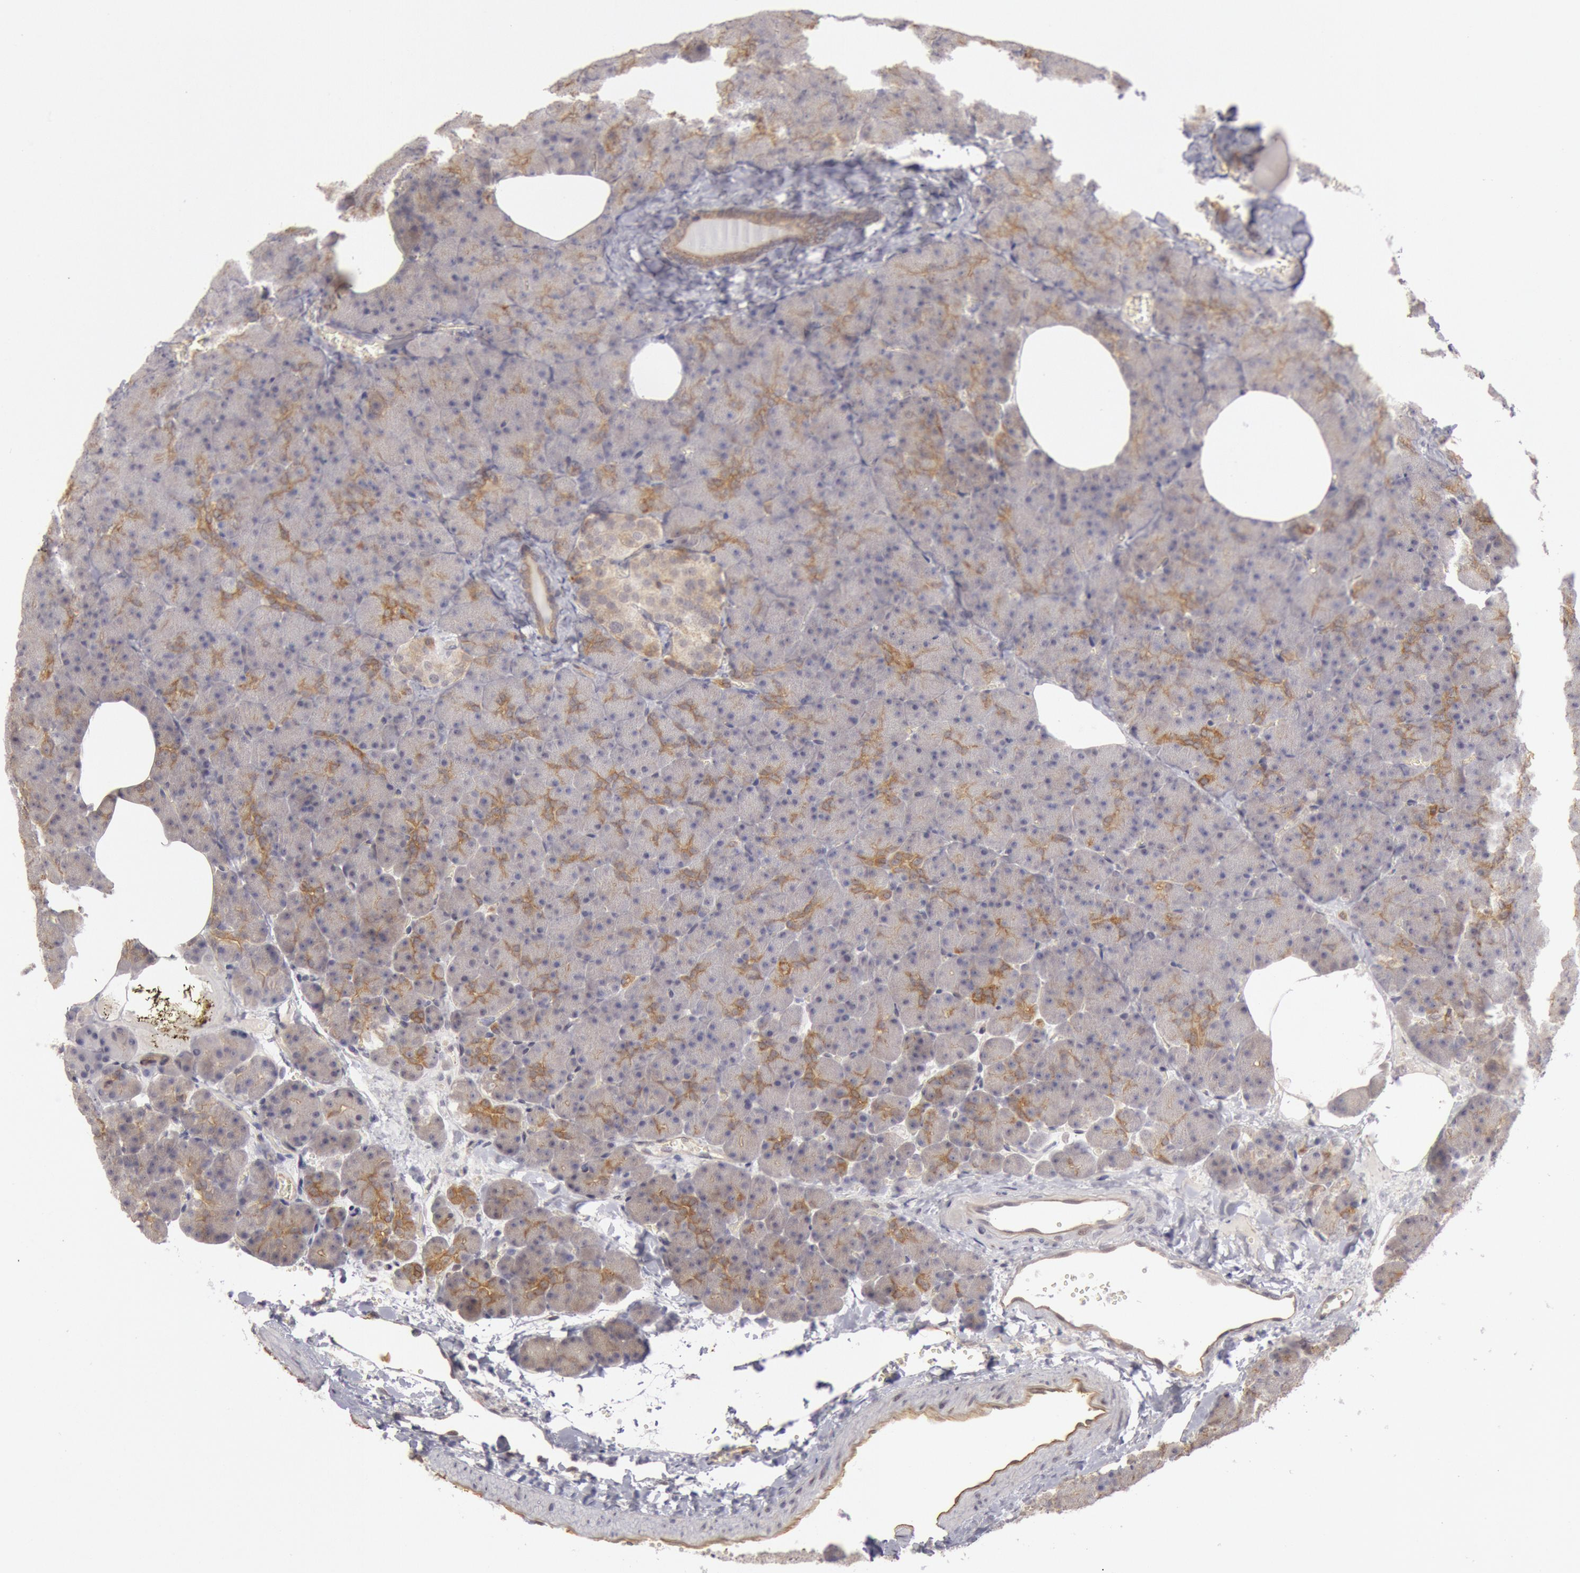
{"staining": {"intensity": "moderate", "quantity": "<25%", "location": "cytoplasmic/membranous"}, "tissue": "pancreas", "cell_type": "Exocrine glandular cells", "image_type": "normal", "snomed": [{"axis": "morphology", "description": "Normal tissue, NOS"}, {"axis": "topography", "description": "Pancreas"}], "caption": "Moderate cytoplasmic/membranous staining for a protein is appreciated in about <25% of exocrine glandular cells of benign pancreas using immunohistochemistry.", "gene": "JOSD1", "patient": {"sex": "female", "age": 35}}